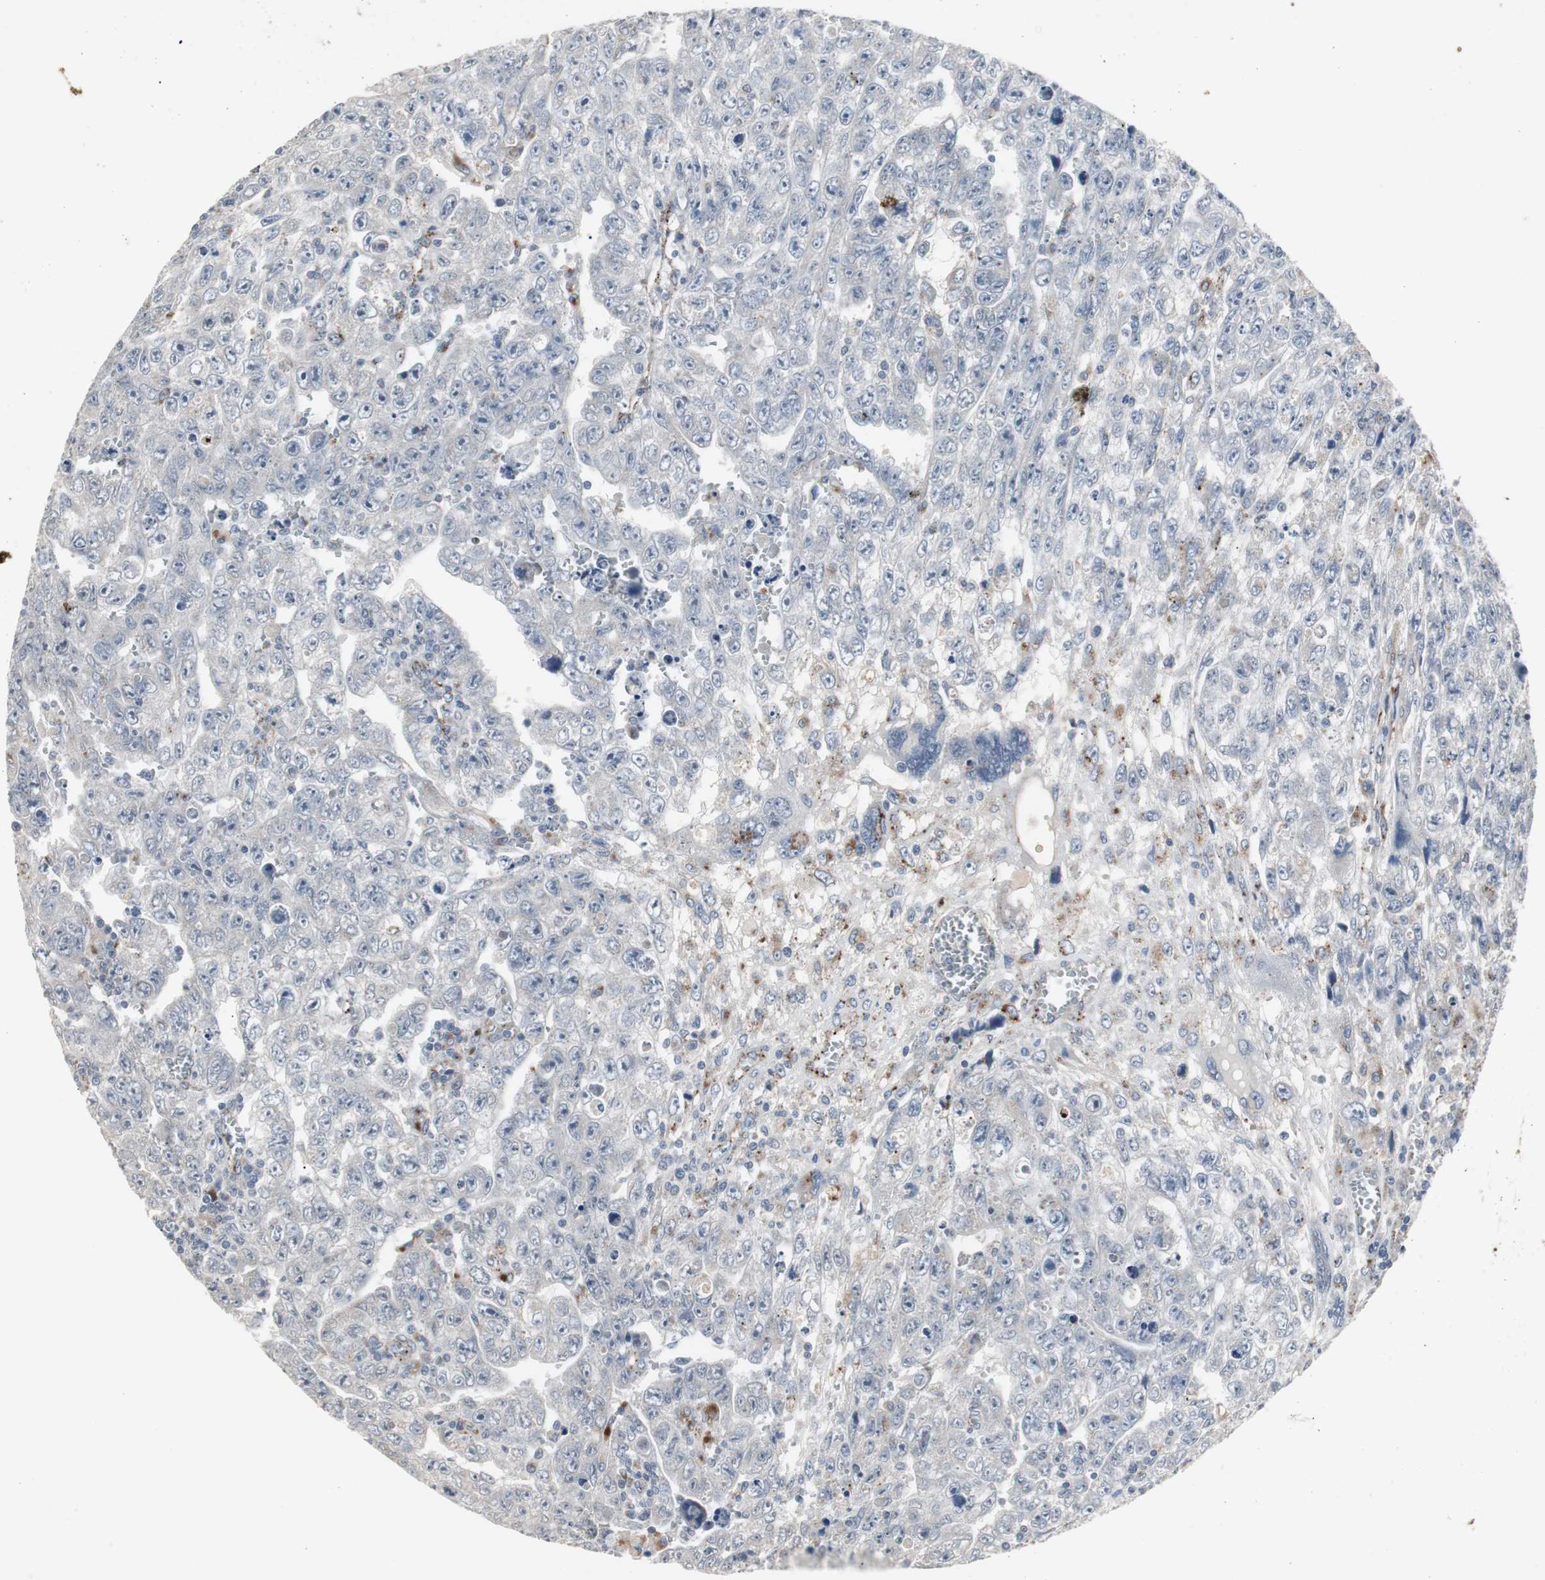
{"staining": {"intensity": "negative", "quantity": "none", "location": "none"}, "tissue": "testis cancer", "cell_type": "Tumor cells", "image_type": "cancer", "snomed": [{"axis": "morphology", "description": "Carcinoma, Embryonal, NOS"}, {"axis": "topography", "description": "Testis"}], "caption": "Tumor cells show no significant protein staining in testis cancer.", "gene": "GBA1", "patient": {"sex": "male", "age": 28}}